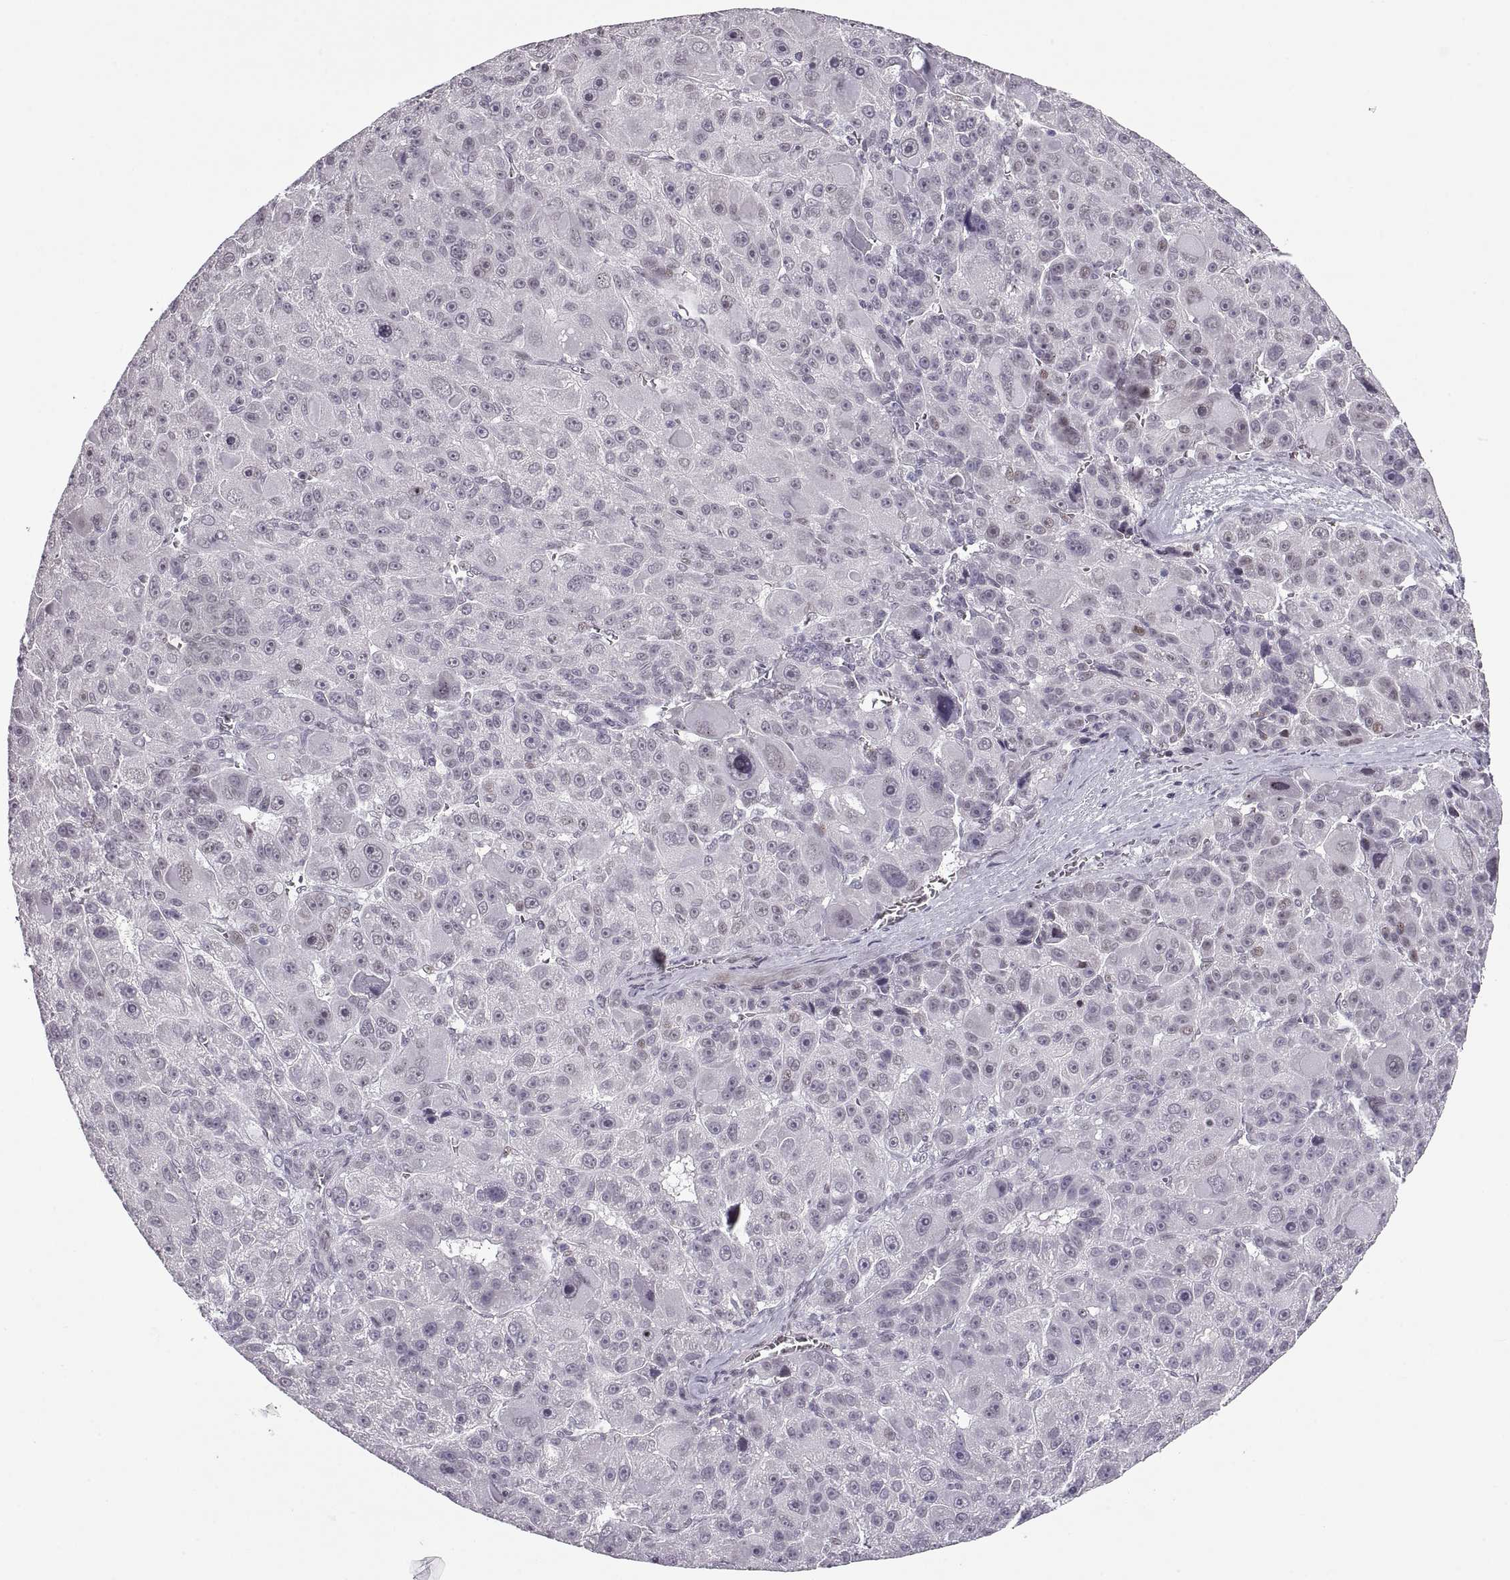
{"staining": {"intensity": "weak", "quantity": "<25%", "location": "cytoplasmic/membranous"}, "tissue": "liver cancer", "cell_type": "Tumor cells", "image_type": "cancer", "snomed": [{"axis": "morphology", "description": "Carcinoma, Hepatocellular, NOS"}, {"axis": "topography", "description": "Liver"}], "caption": "There is no significant expression in tumor cells of liver hepatocellular carcinoma. (Stains: DAB IHC with hematoxylin counter stain, Microscopy: brightfield microscopy at high magnification).", "gene": "NANOS3", "patient": {"sex": "male", "age": 76}}